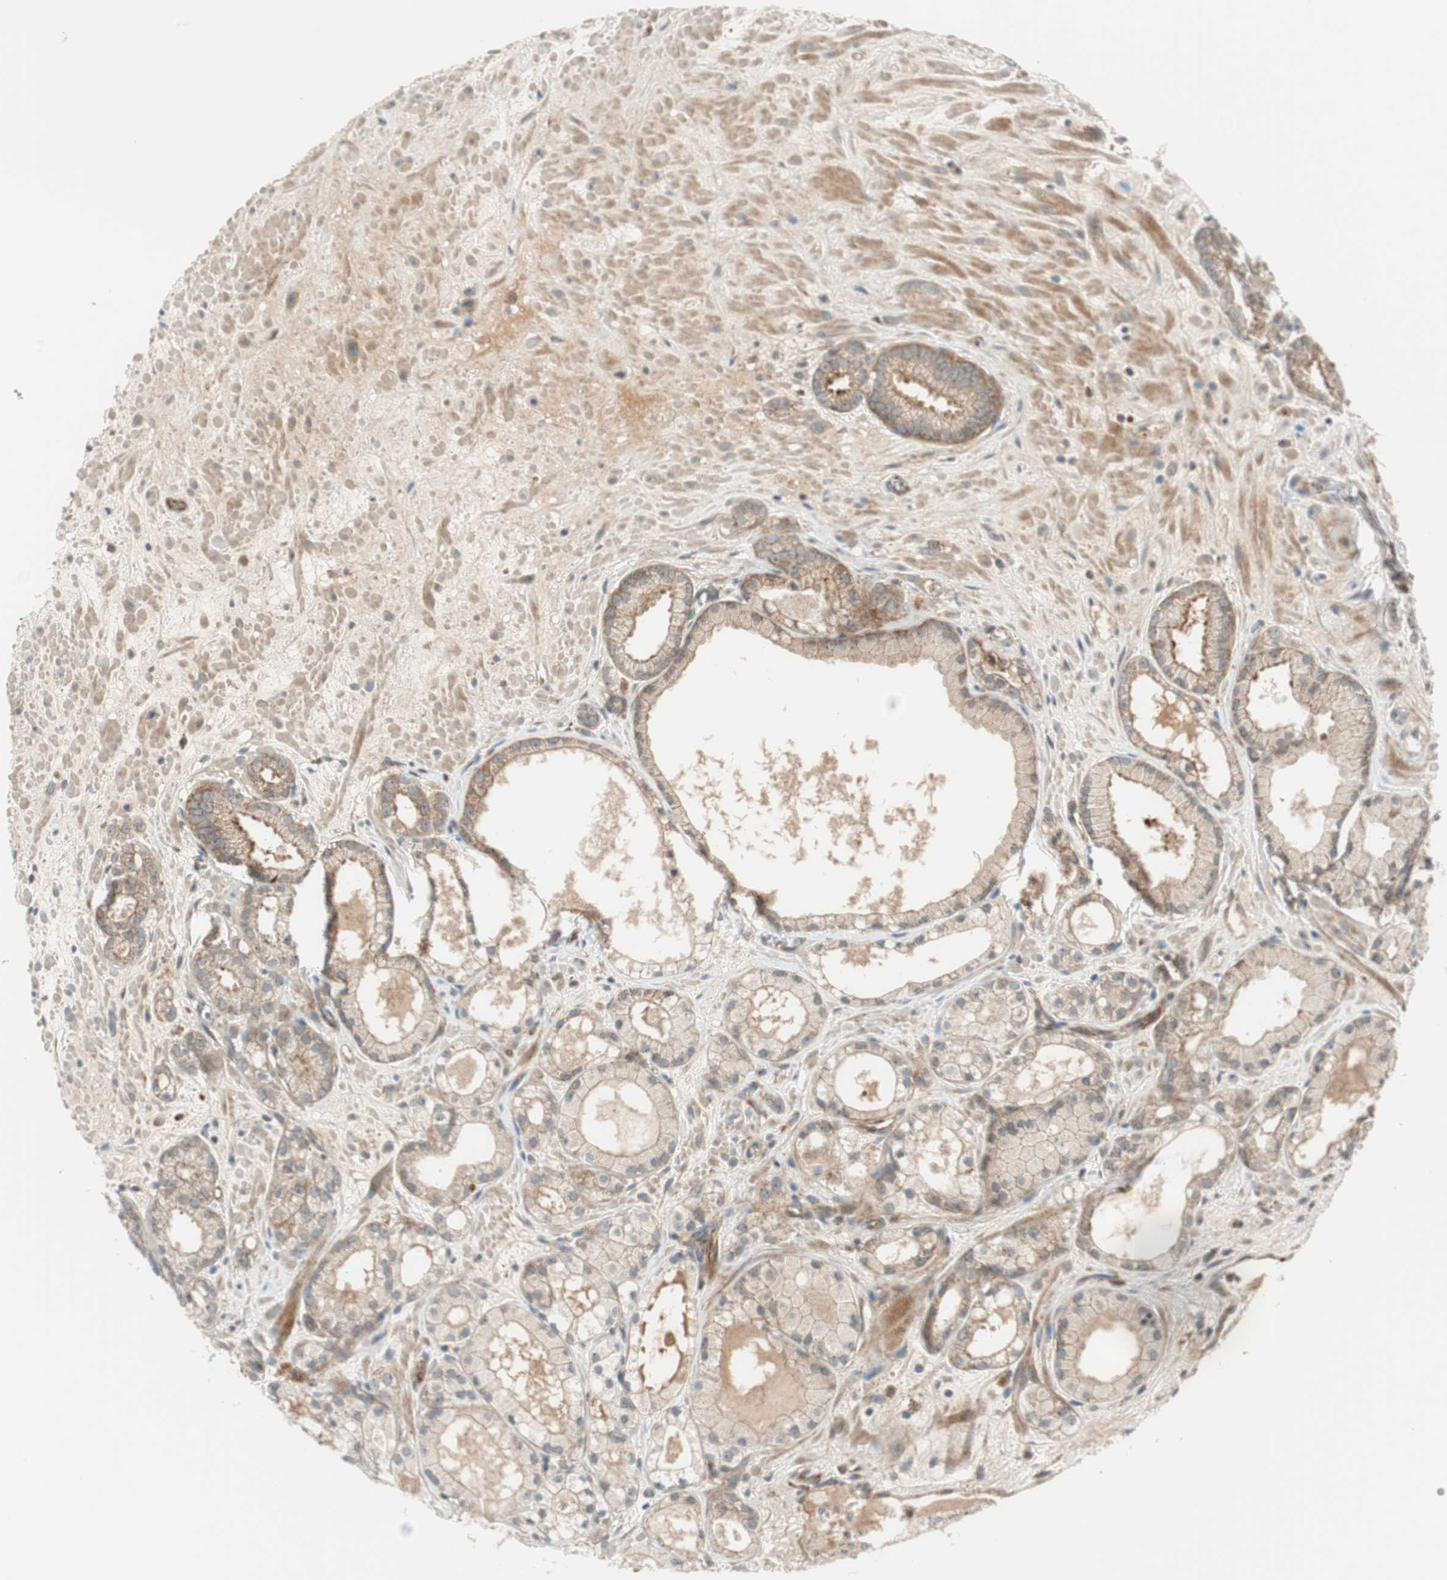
{"staining": {"intensity": "weak", "quantity": ">75%", "location": "cytoplasmic/membranous"}, "tissue": "prostate cancer", "cell_type": "Tumor cells", "image_type": "cancer", "snomed": [{"axis": "morphology", "description": "Adenocarcinoma, Low grade"}, {"axis": "topography", "description": "Prostate"}], "caption": "Immunohistochemistry micrograph of neoplastic tissue: human prostate cancer stained using IHC displays low levels of weak protein expression localized specifically in the cytoplasmic/membranous of tumor cells, appearing as a cytoplasmic/membranous brown color.", "gene": "ABI1", "patient": {"sex": "male", "age": 57}}